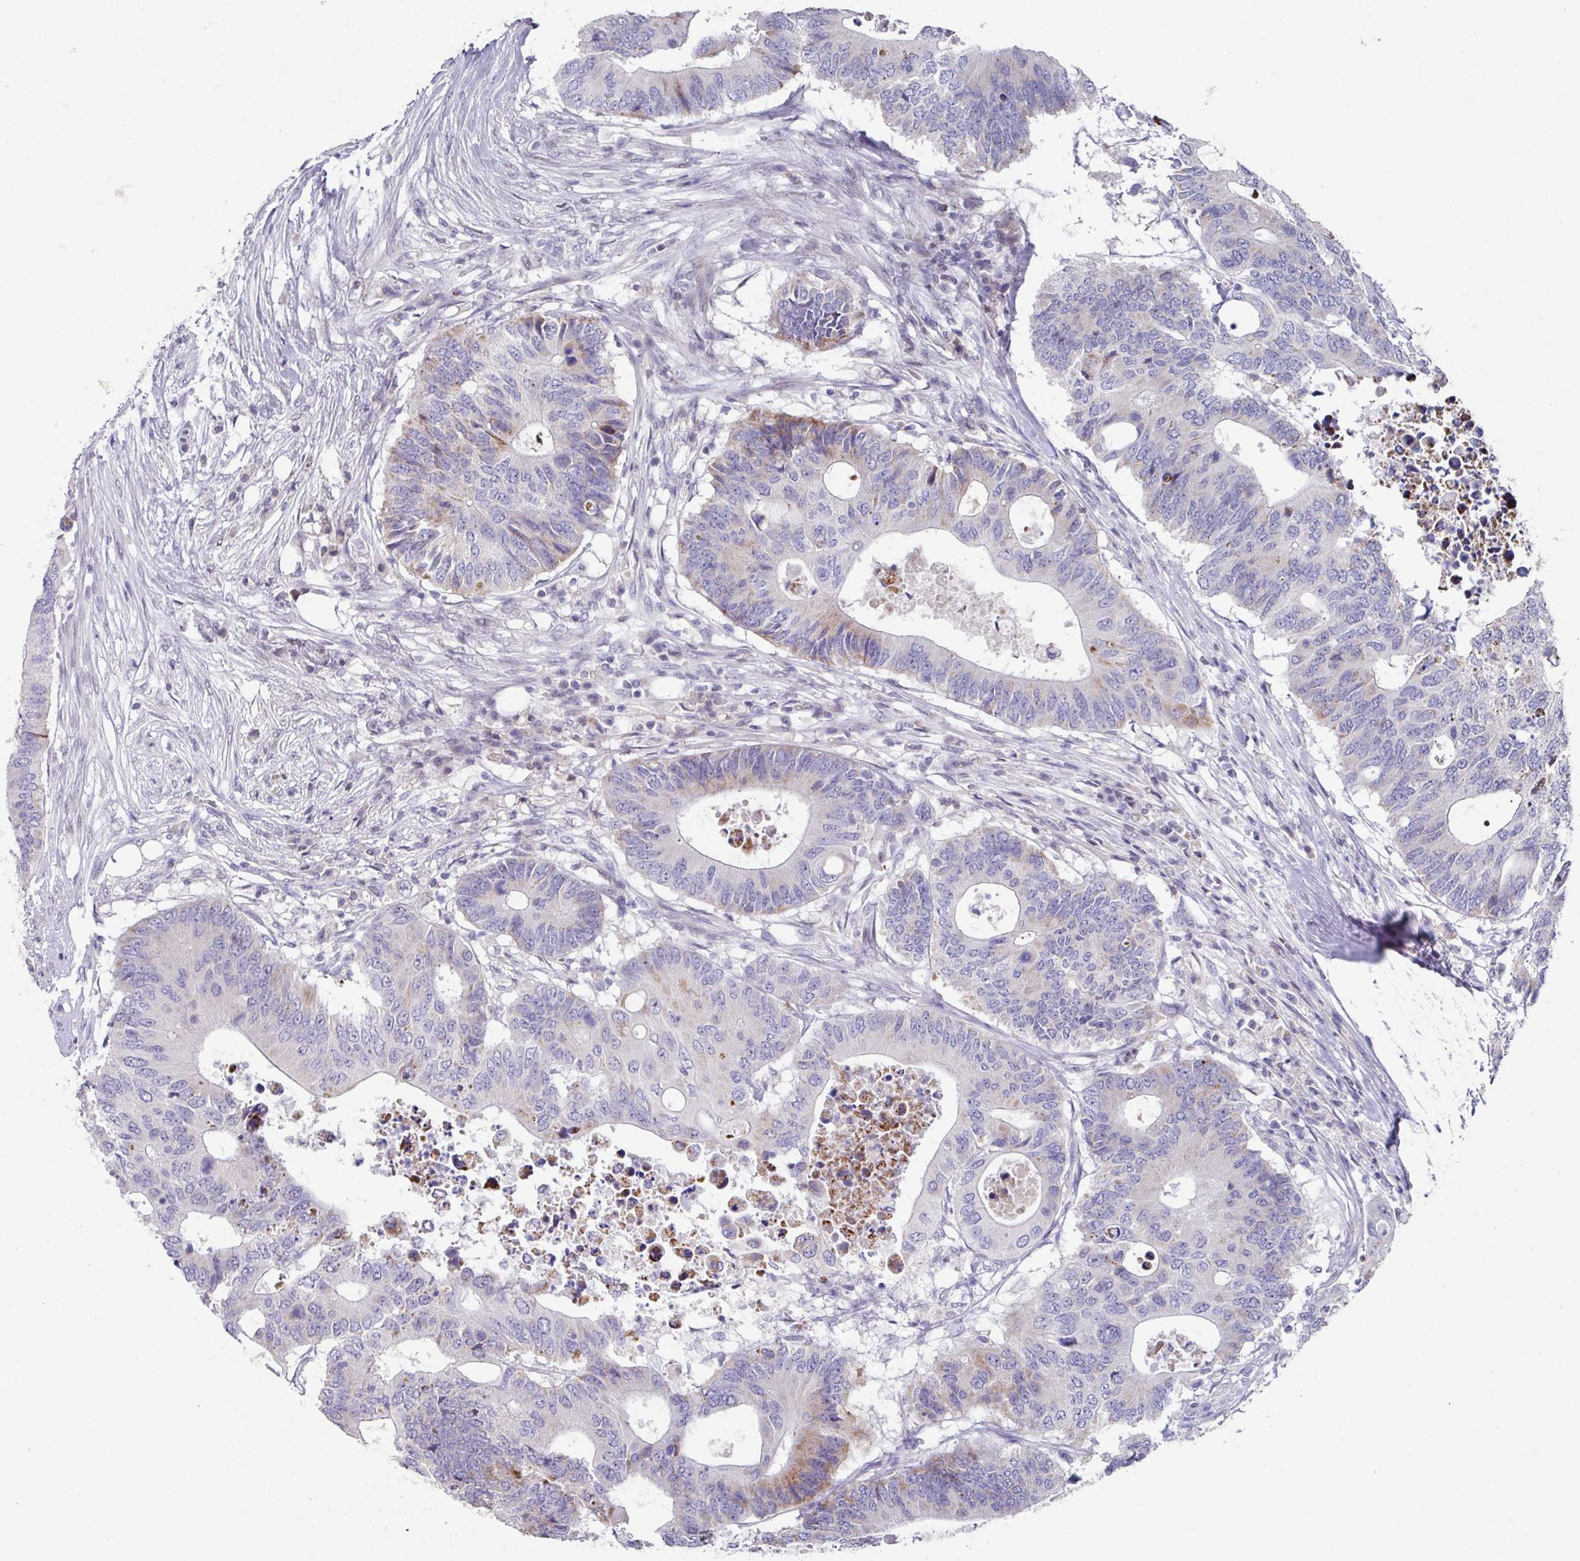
{"staining": {"intensity": "moderate", "quantity": "<25%", "location": "cytoplasmic/membranous"}, "tissue": "colorectal cancer", "cell_type": "Tumor cells", "image_type": "cancer", "snomed": [{"axis": "morphology", "description": "Adenocarcinoma, NOS"}, {"axis": "topography", "description": "Colon"}], "caption": "Adenocarcinoma (colorectal) was stained to show a protein in brown. There is low levels of moderate cytoplasmic/membranous positivity in about <25% of tumor cells.", "gene": "CBX7", "patient": {"sex": "male", "age": 71}}